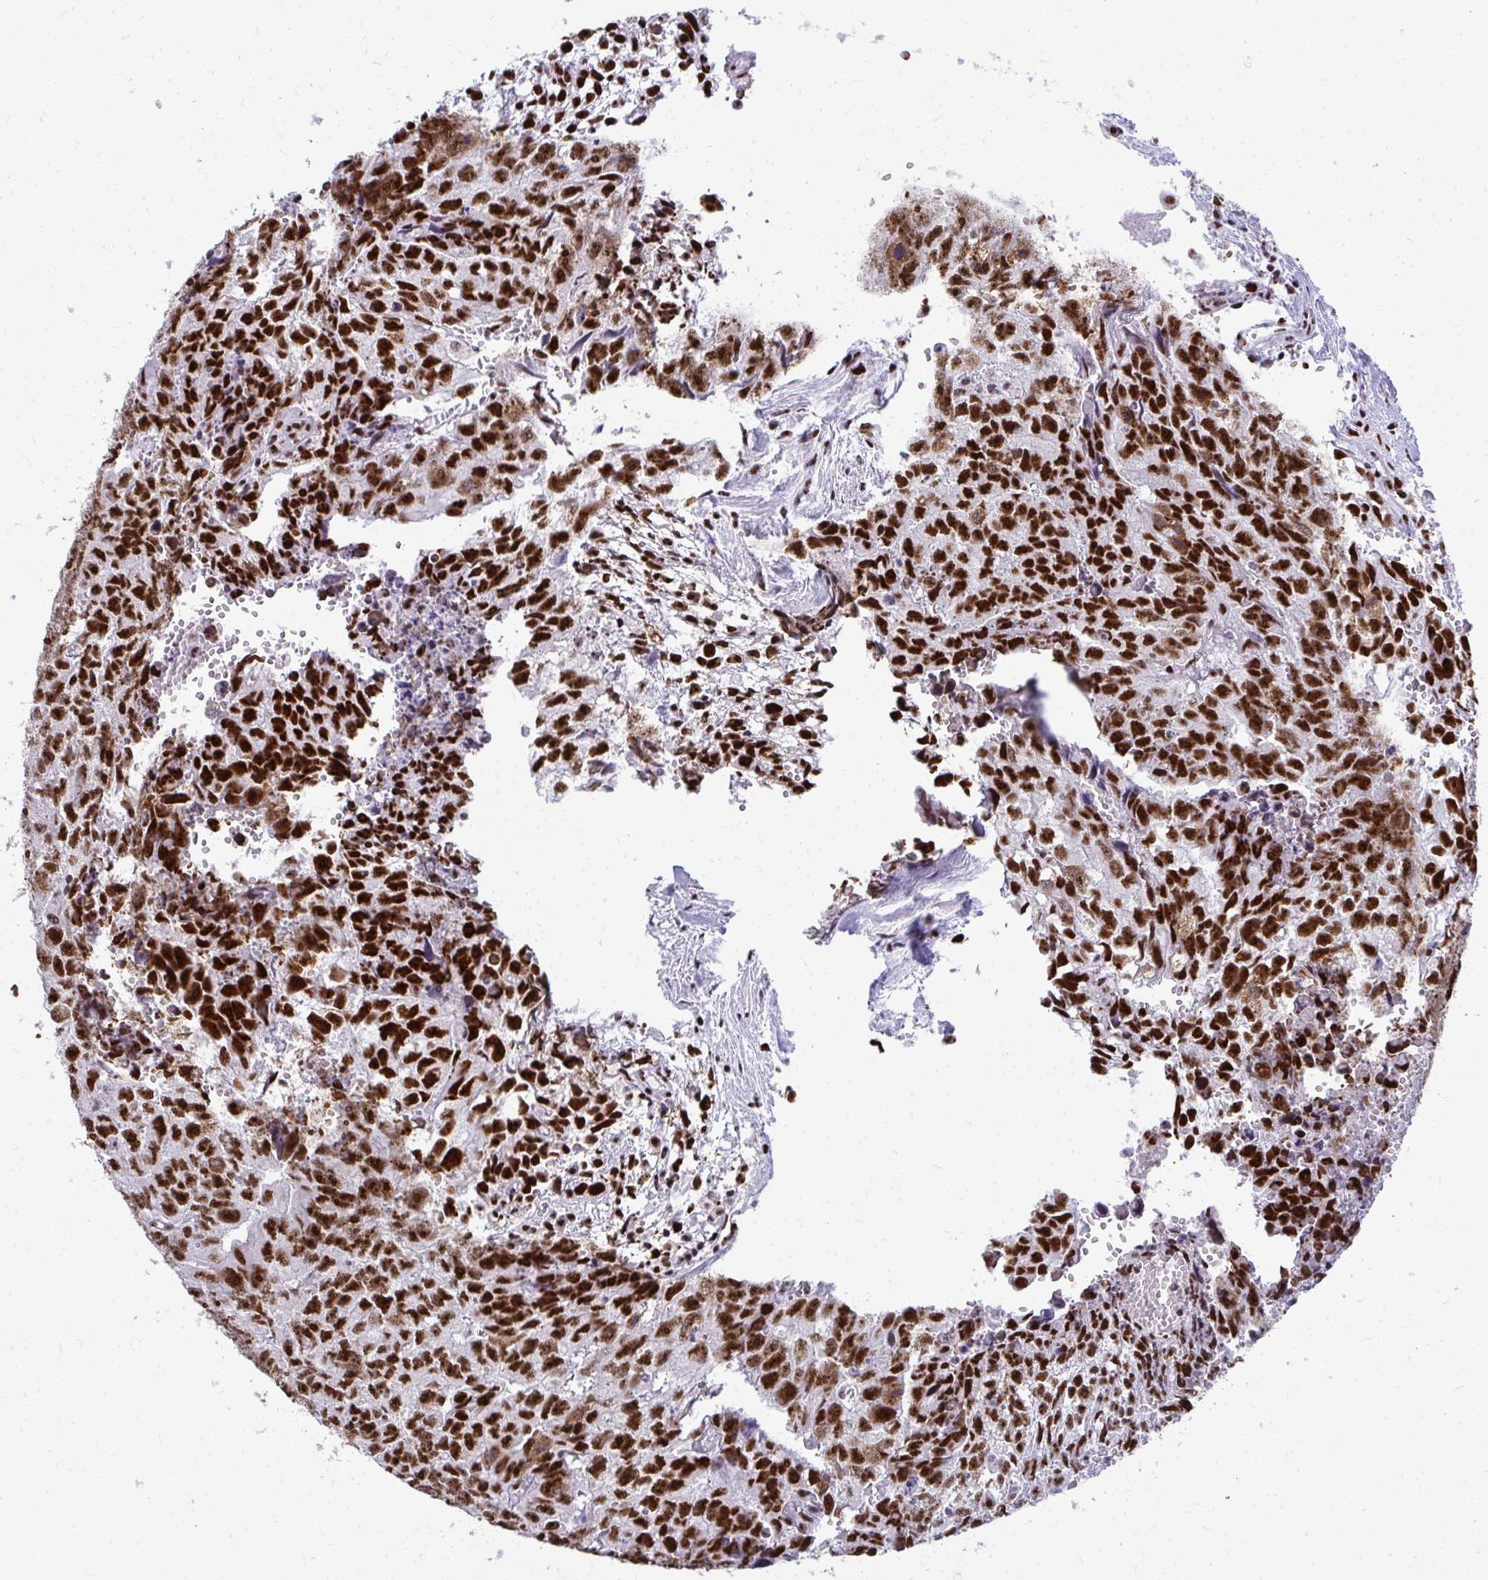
{"staining": {"intensity": "strong", "quantity": ">75%", "location": "nuclear"}, "tissue": "testis cancer", "cell_type": "Tumor cells", "image_type": "cancer", "snomed": [{"axis": "morphology", "description": "Carcinoma, Embryonal, NOS"}, {"axis": "morphology", "description": "Teratoma, malignant, NOS"}, {"axis": "topography", "description": "Testis"}], "caption": "Immunohistochemical staining of teratoma (malignant) (testis) demonstrates high levels of strong nuclear staining in approximately >75% of tumor cells.", "gene": "PELP1", "patient": {"sex": "male", "age": 24}}